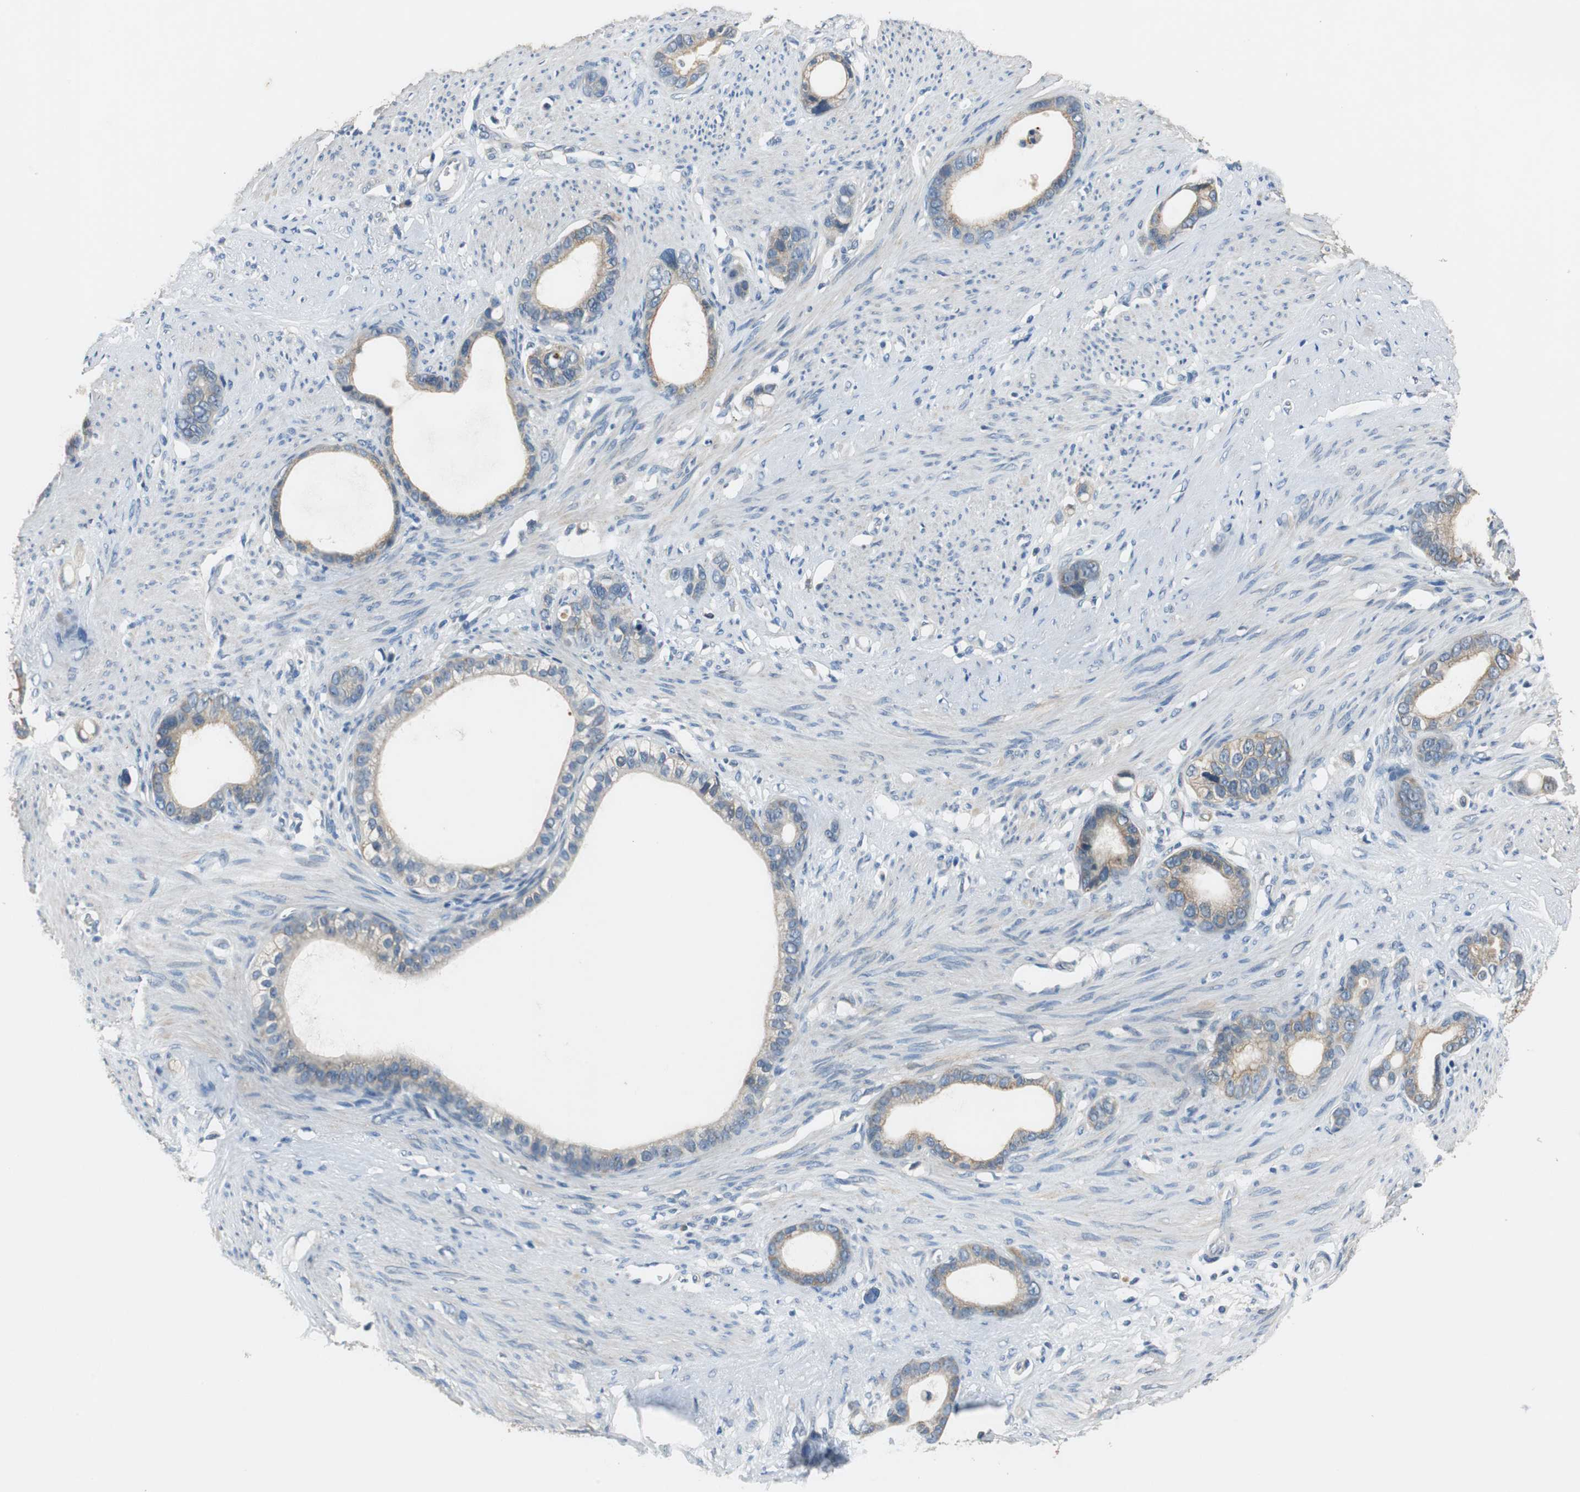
{"staining": {"intensity": "moderate", "quantity": ">75%", "location": "cytoplasmic/membranous"}, "tissue": "stomach cancer", "cell_type": "Tumor cells", "image_type": "cancer", "snomed": [{"axis": "morphology", "description": "Adenocarcinoma, NOS"}, {"axis": "topography", "description": "Stomach"}], "caption": "This photomicrograph displays stomach cancer stained with IHC to label a protein in brown. The cytoplasmic/membranous of tumor cells show moderate positivity for the protein. Nuclei are counter-stained blue.", "gene": "FADS2", "patient": {"sex": "female", "age": 75}}